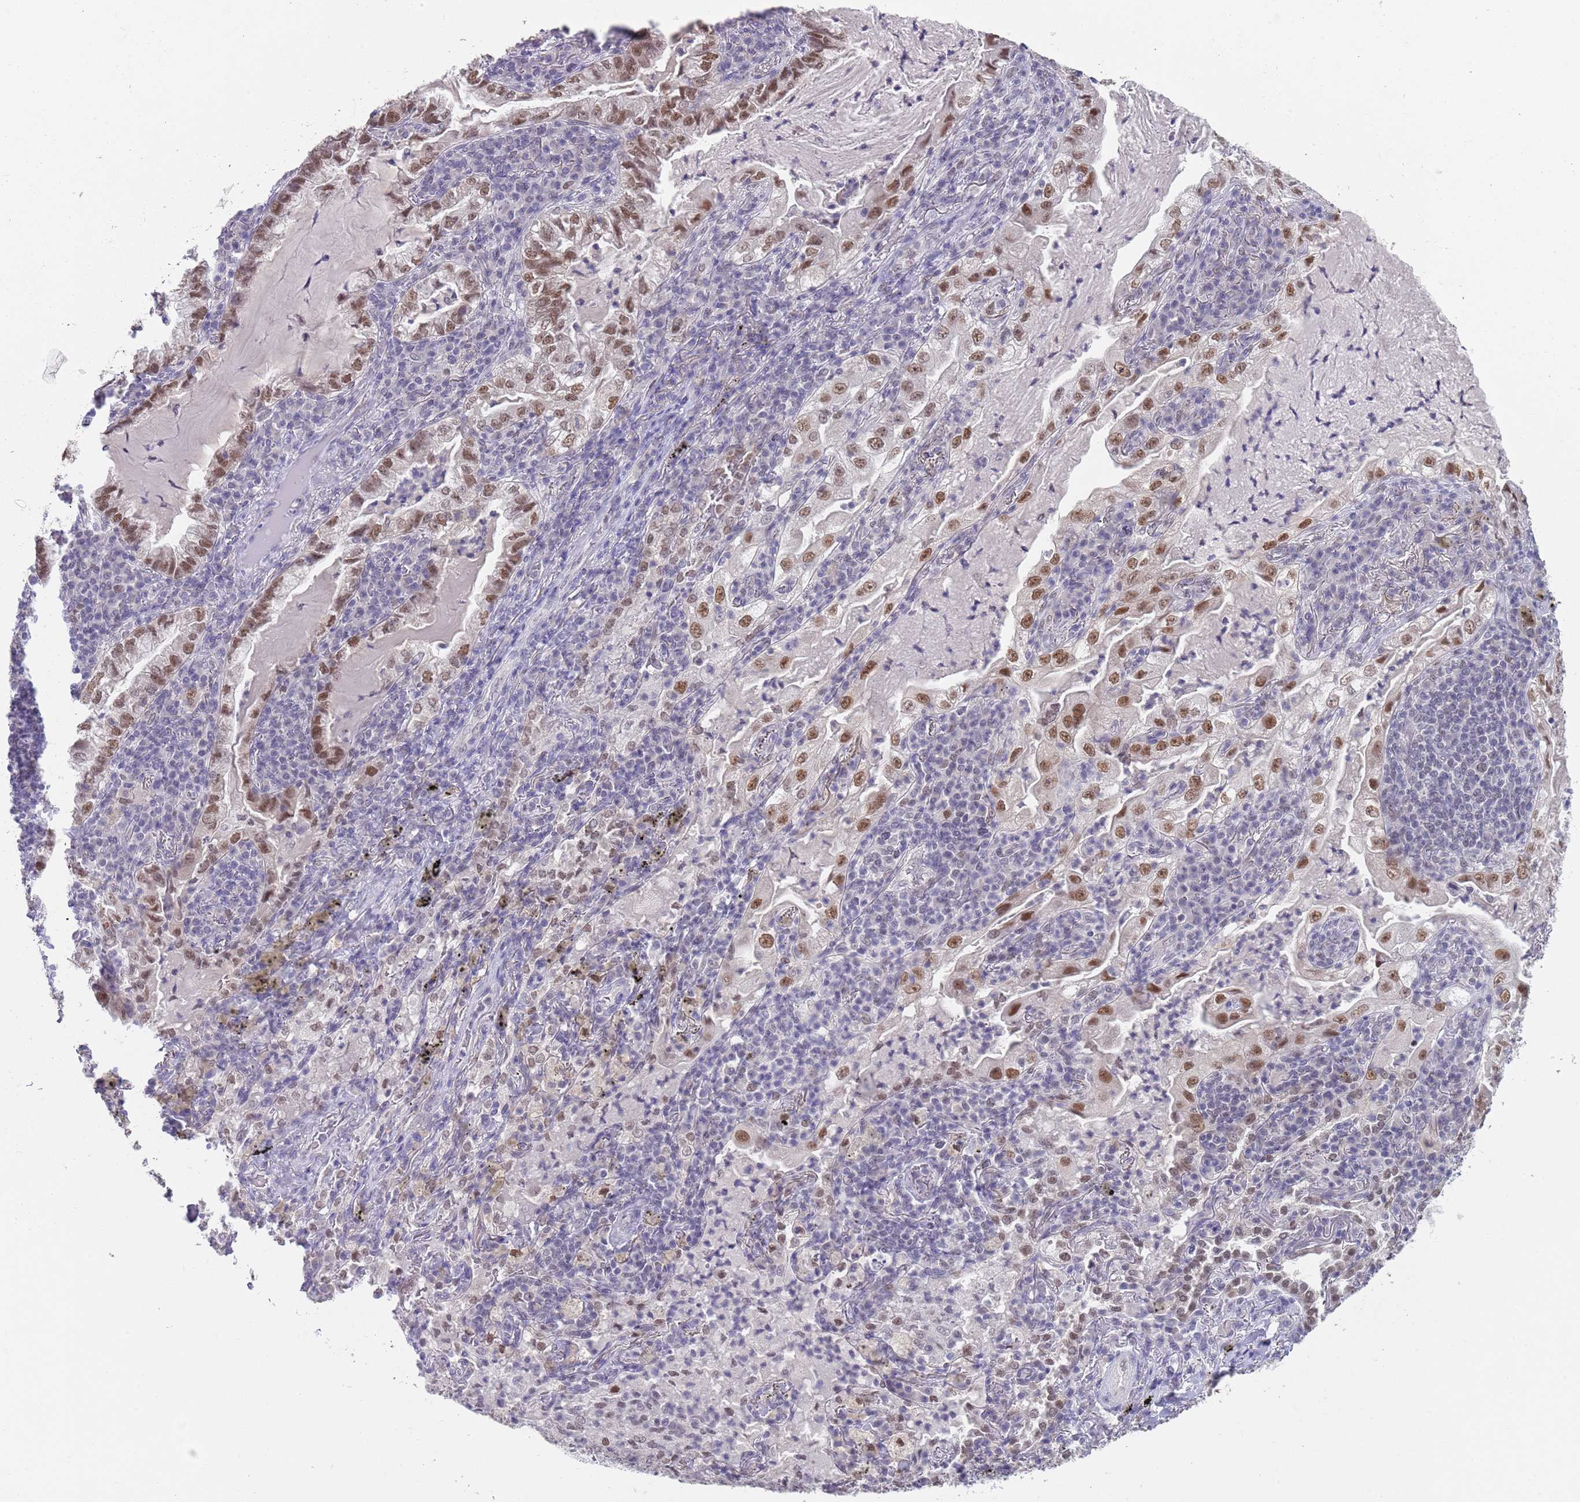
{"staining": {"intensity": "moderate", "quantity": ">75%", "location": "nuclear"}, "tissue": "lung cancer", "cell_type": "Tumor cells", "image_type": "cancer", "snomed": [{"axis": "morphology", "description": "Adenocarcinoma, NOS"}, {"axis": "topography", "description": "Lung"}], "caption": "Protein expression by immunohistochemistry demonstrates moderate nuclear staining in about >75% of tumor cells in lung adenocarcinoma. Ihc stains the protein of interest in brown and the nuclei are stained blue.", "gene": "SEPHS2", "patient": {"sex": "female", "age": 73}}